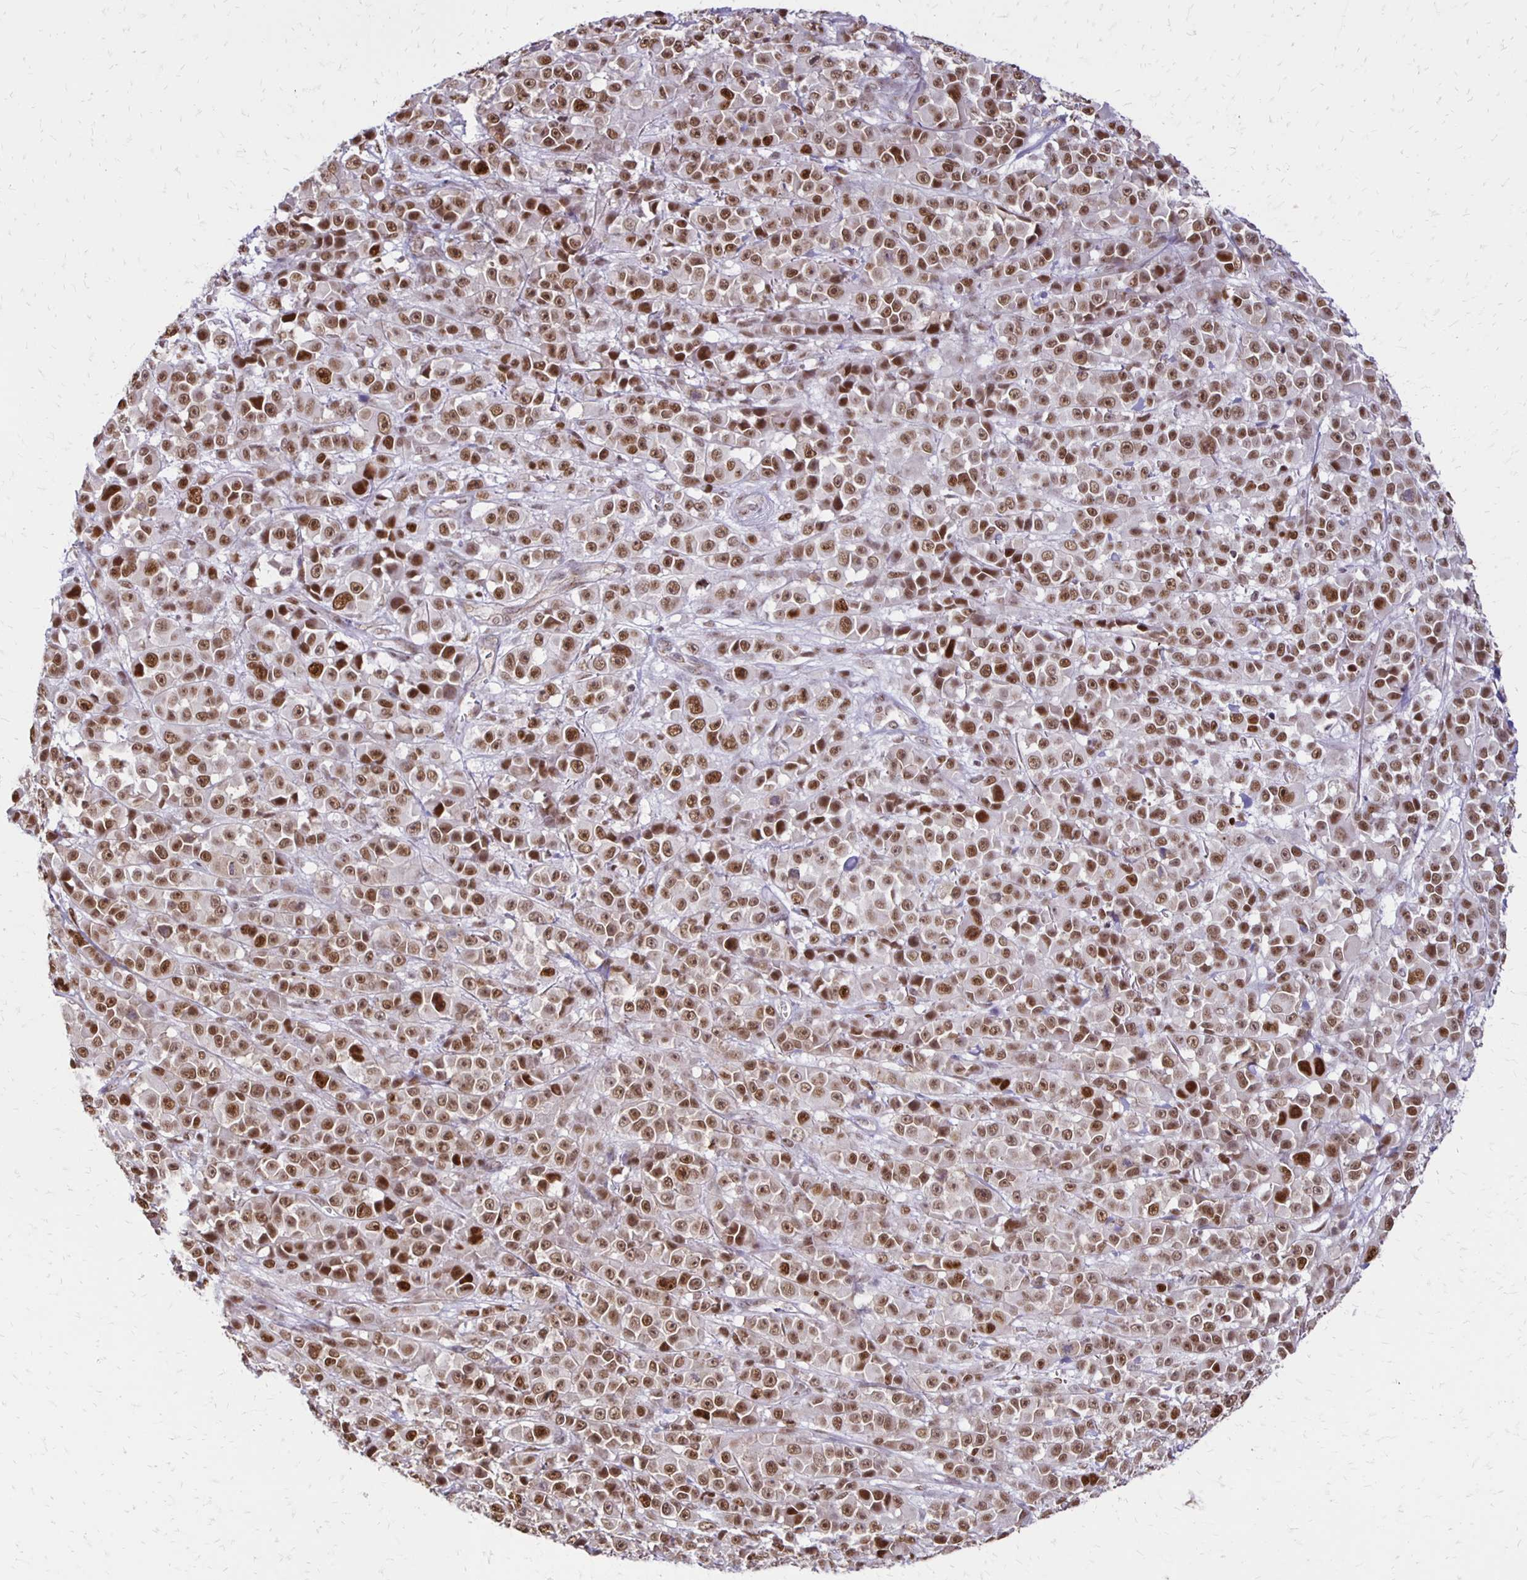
{"staining": {"intensity": "moderate", "quantity": ">75%", "location": "nuclear"}, "tissue": "melanoma", "cell_type": "Tumor cells", "image_type": "cancer", "snomed": [{"axis": "morphology", "description": "Malignant melanoma, NOS"}, {"axis": "topography", "description": "Skin"}, {"axis": "topography", "description": "Skin of back"}], "caption": "Protein expression by immunohistochemistry (IHC) demonstrates moderate nuclear expression in about >75% of tumor cells in malignant melanoma.", "gene": "DDB2", "patient": {"sex": "male", "age": 91}}